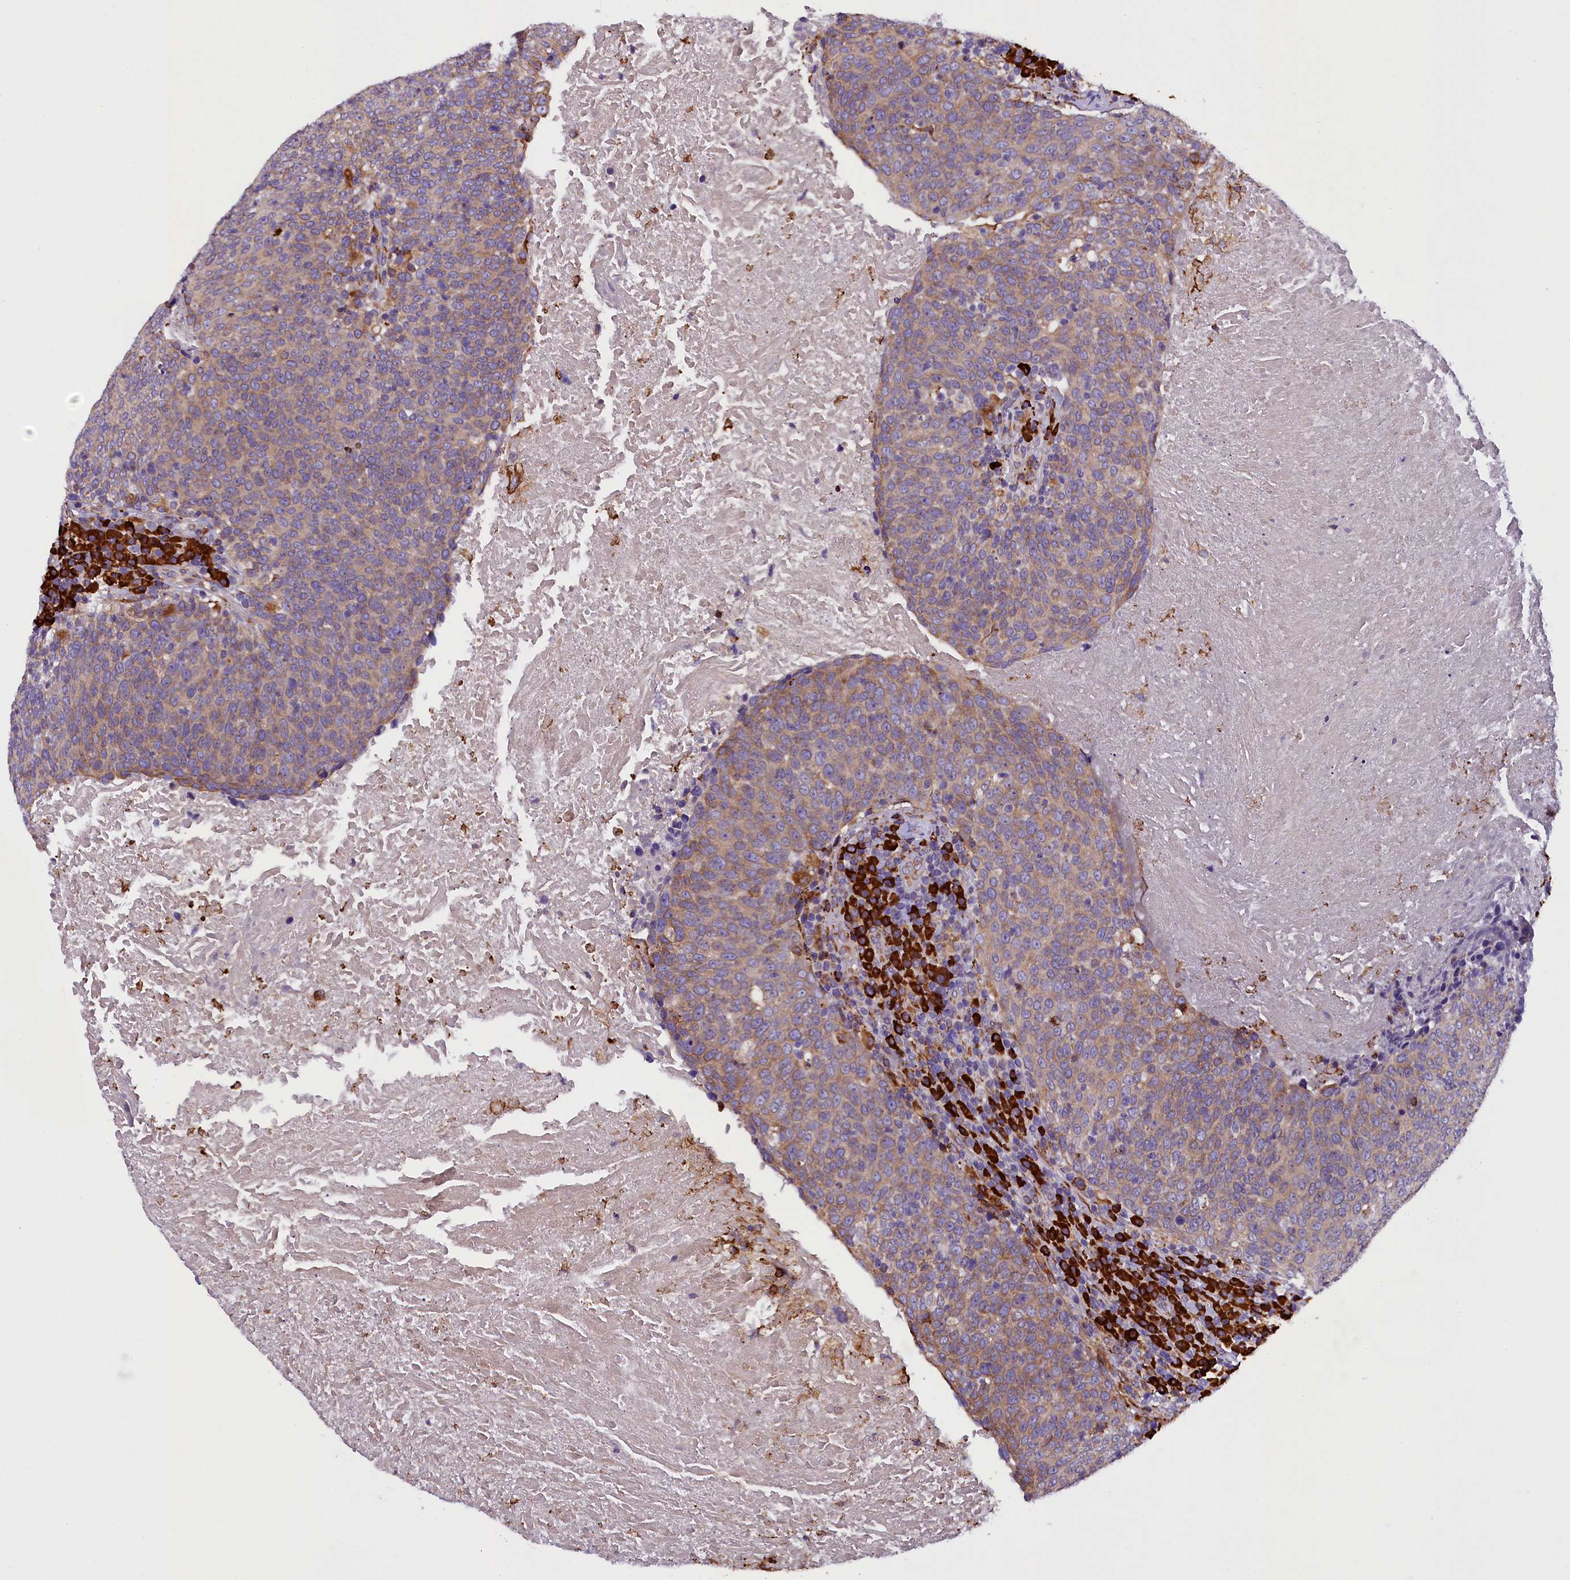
{"staining": {"intensity": "weak", "quantity": ">75%", "location": "cytoplasmic/membranous"}, "tissue": "head and neck cancer", "cell_type": "Tumor cells", "image_type": "cancer", "snomed": [{"axis": "morphology", "description": "Squamous cell carcinoma, NOS"}, {"axis": "morphology", "description": "Squamous cell carcinoma, metastatic, NOS"}, {"axis": "topography", "description": "Lymph node"}, {"axis": "topography", "description": "Head-Neck"}], "caption": "Metastatic squamous cell carcinoma (head and neck) stained for a protein displays weak cytoplasmic/membranous positivity in tumor cells. (DAB IHC, brown staining for protein, blue staining for nuclei).", "gene": "CAPS2", "patient": {"sex": "male", "age": 62}}